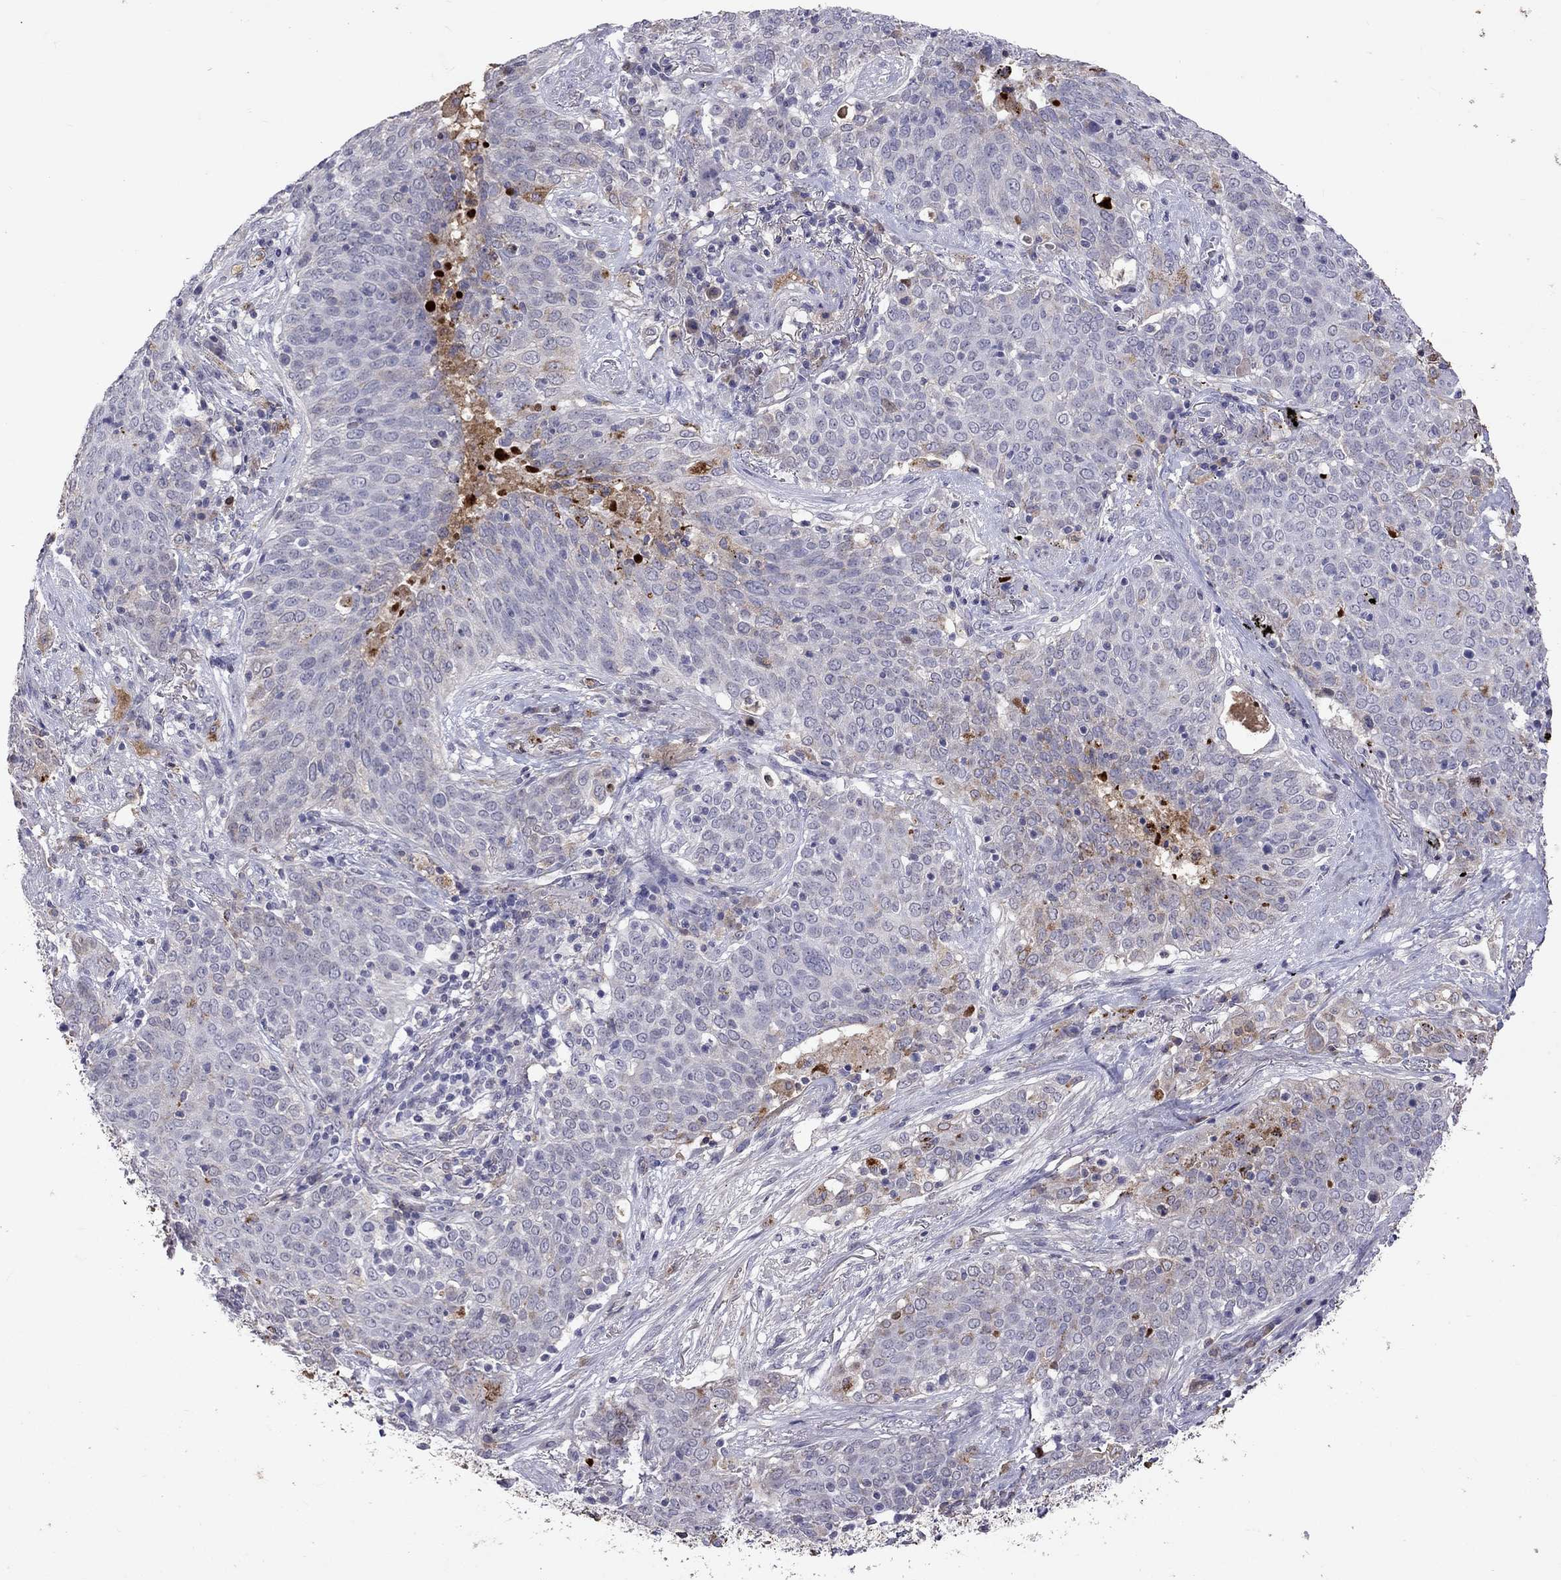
{"staining": {"intensity": "negative", "quantity": "none", "location": "none"}, "tissue": "lung cancer", "cell_type": "Tumor cells", "image_type": "cancer", "snomed": [{"axis": "morphology", "description": "Squamous cell carcinoma, NOS"}, {"axis": "topography", "description": "Lung"}], "caption": "High magnification brightfield microscopy of lung cancer stained with DAB (3,3'-diaminobenzidine) (brown) and counterstained with hematoxylin (blue): tumor cells show no significant positivity. (DAB IHC, high magnification).", "gene": "SERPINA3", "patient": {"sex": "male", "age": 82}}